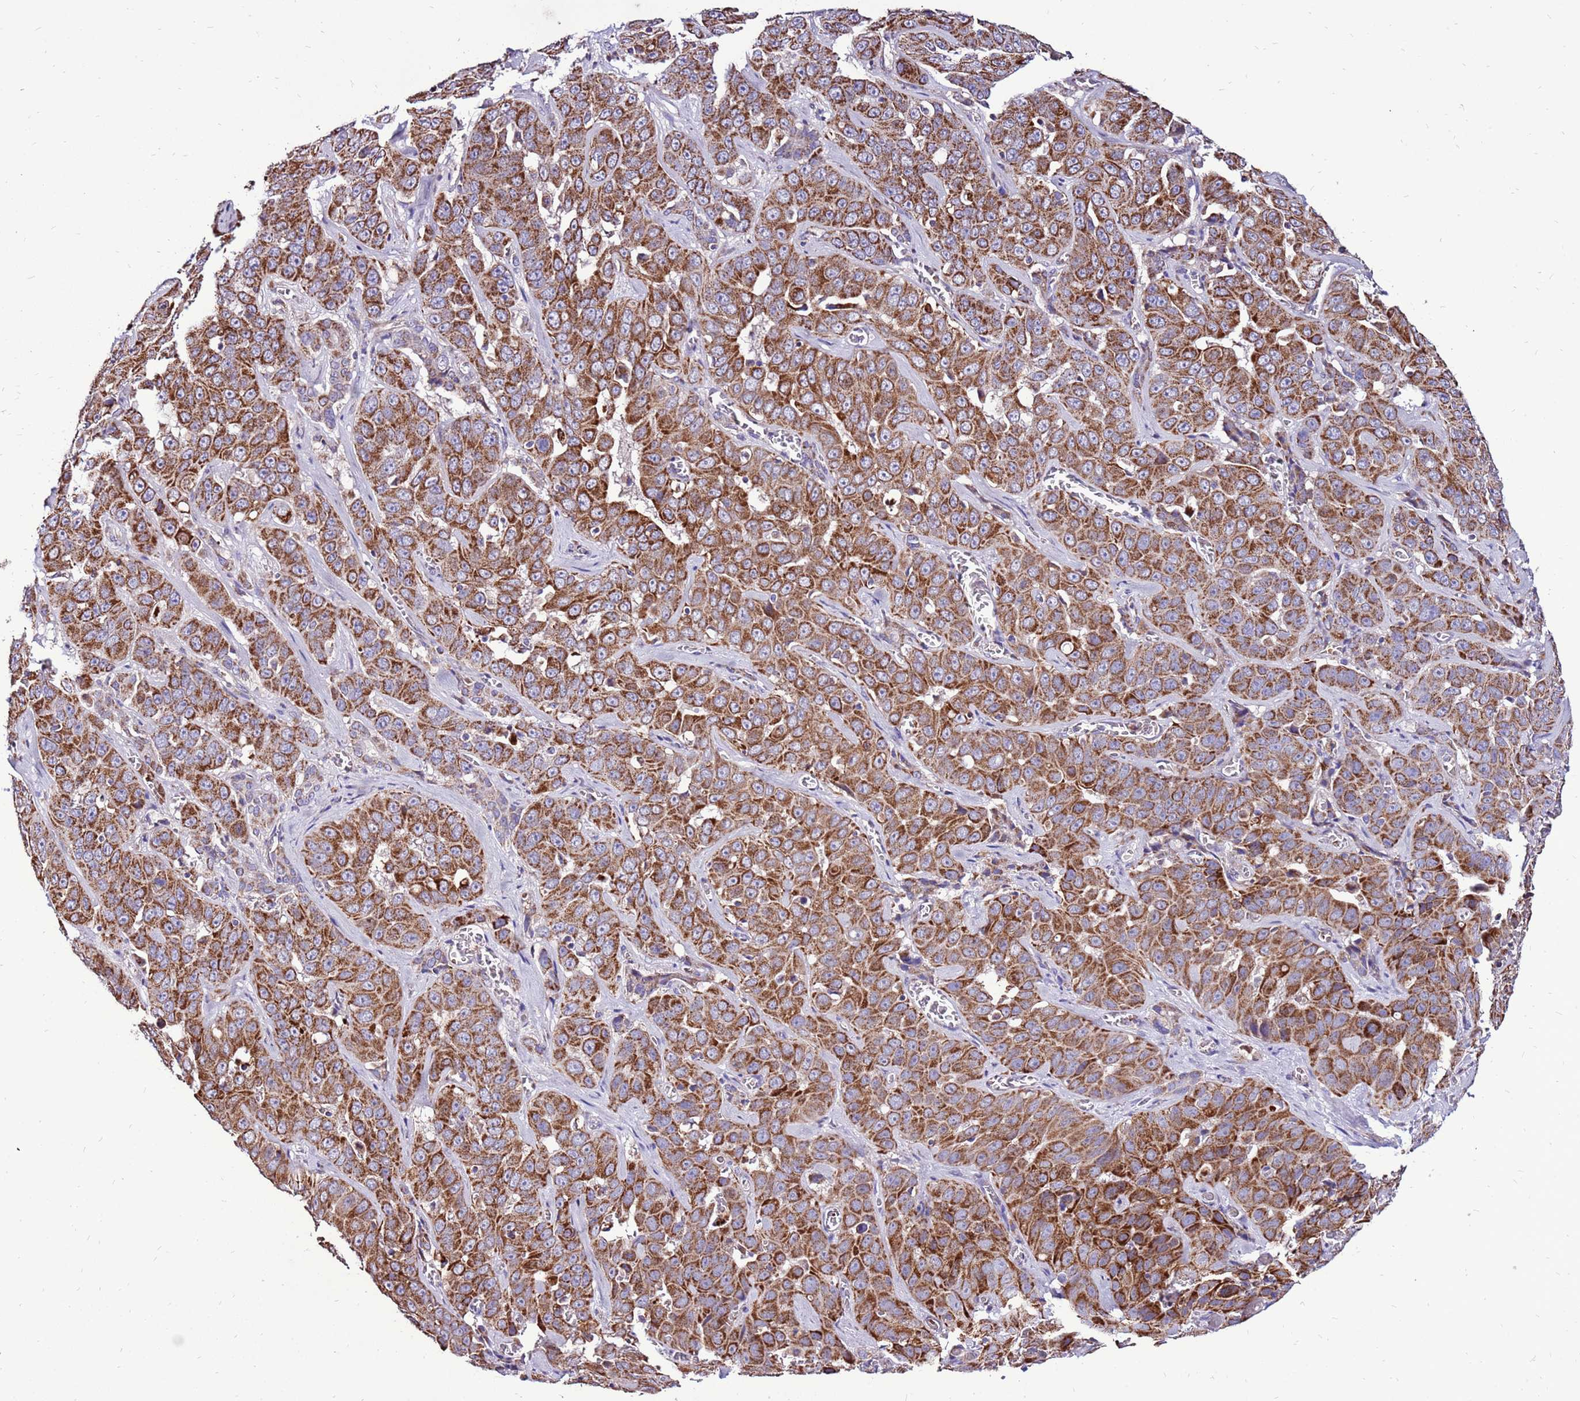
{"staining": {"intensity": "strong", "quantity": ">75%", "location": "cytoplasmic/membranous"}, "tissue": "liver cancer", "cell_type": "Tumor cells", "image_type": "cancer", "snomed": [{"axis": "morphology", "description": "Cholangiocarcinoma"}, {"axis": "topography", "description": "Liver"}], "caption": "Immunohistochemistry (IHC) micrograph of neoplastic tissue: human liver cholangiocarcinoma stained using immunohistochemistry (IHC) shows high levels of strong protein expression localized specifically in the cytoplasmic/membranous of tumor cells, appearing as a cytoplasmic/membranous brown color.", "gene": "SPSB3", "patient": {"sex": "female", "age": 52}}